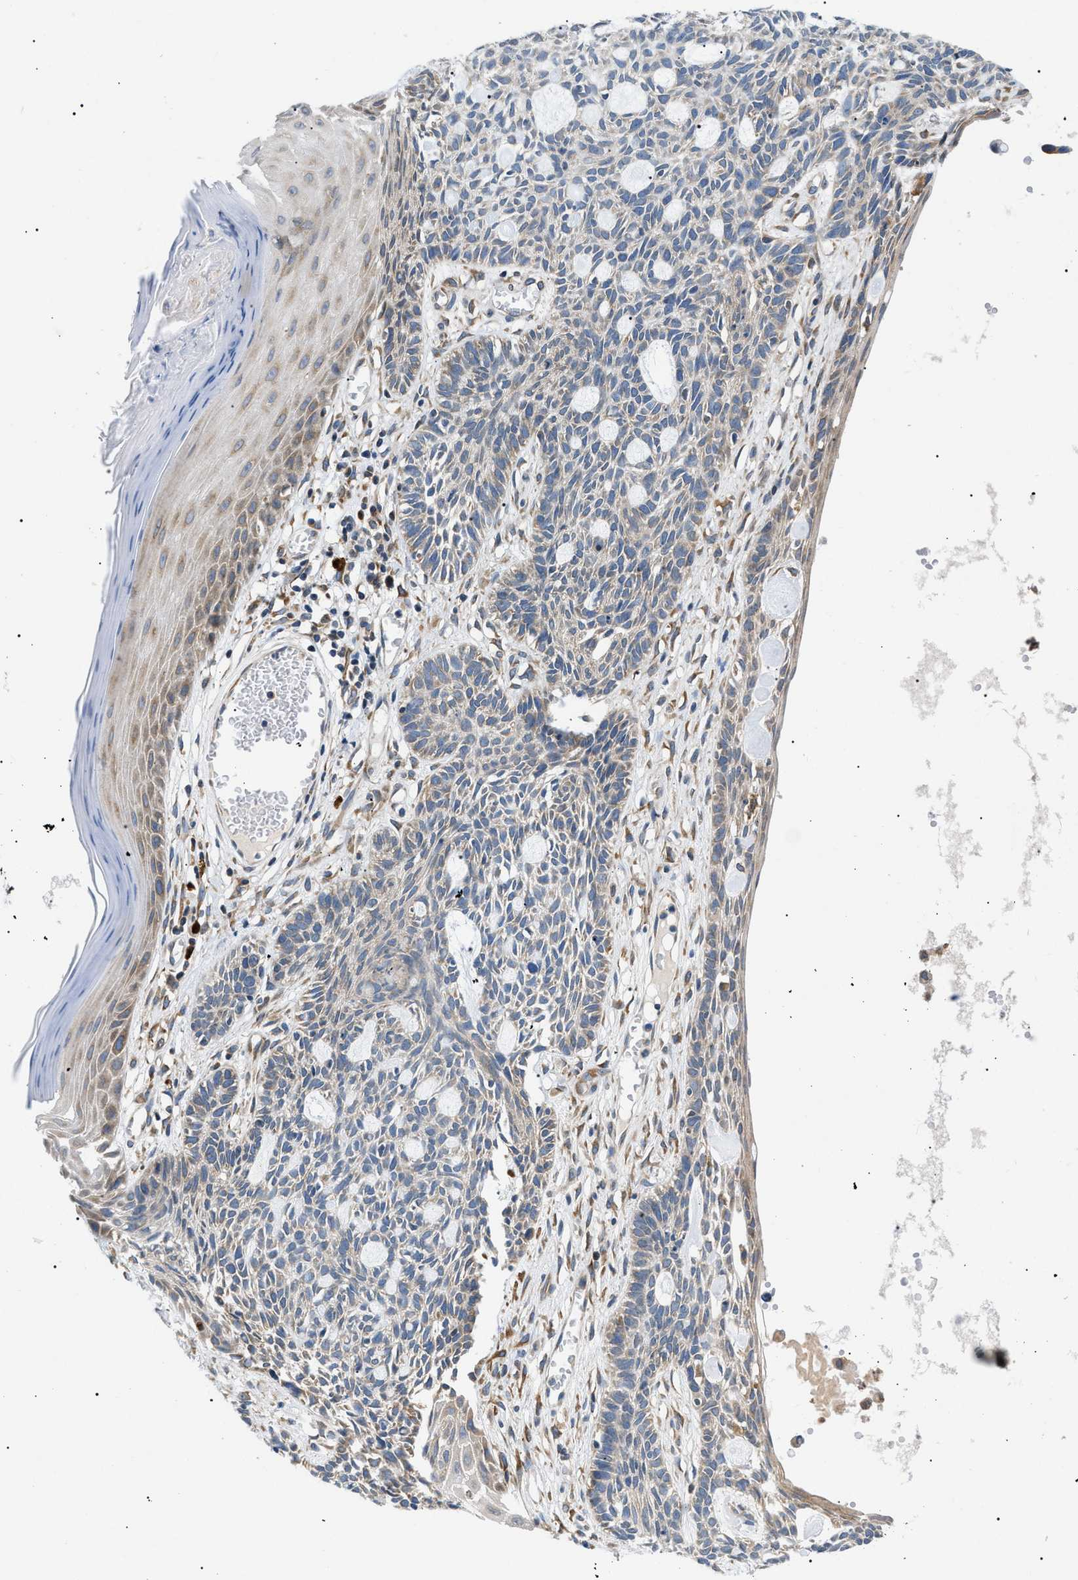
{"staining": {"intensity": "weak", "quantity": "<25%", "location": "cytoplasmic/membranous"}, "tissue": "skin cancer", "cell_type": "Tumor cells", "image_type": "cancer", "snomed": [{"axis": "morphology", "description": "Basal cell carcinoma"}, {"axis": "topography", "description": "Skin"}], "caption": "Human skin cancer (basal cell carcinoma) stained for a protein using IHC displays no expression in tumor cells.", "gene": "DERL1", "patient": {"sex": "male", "age": 67}}